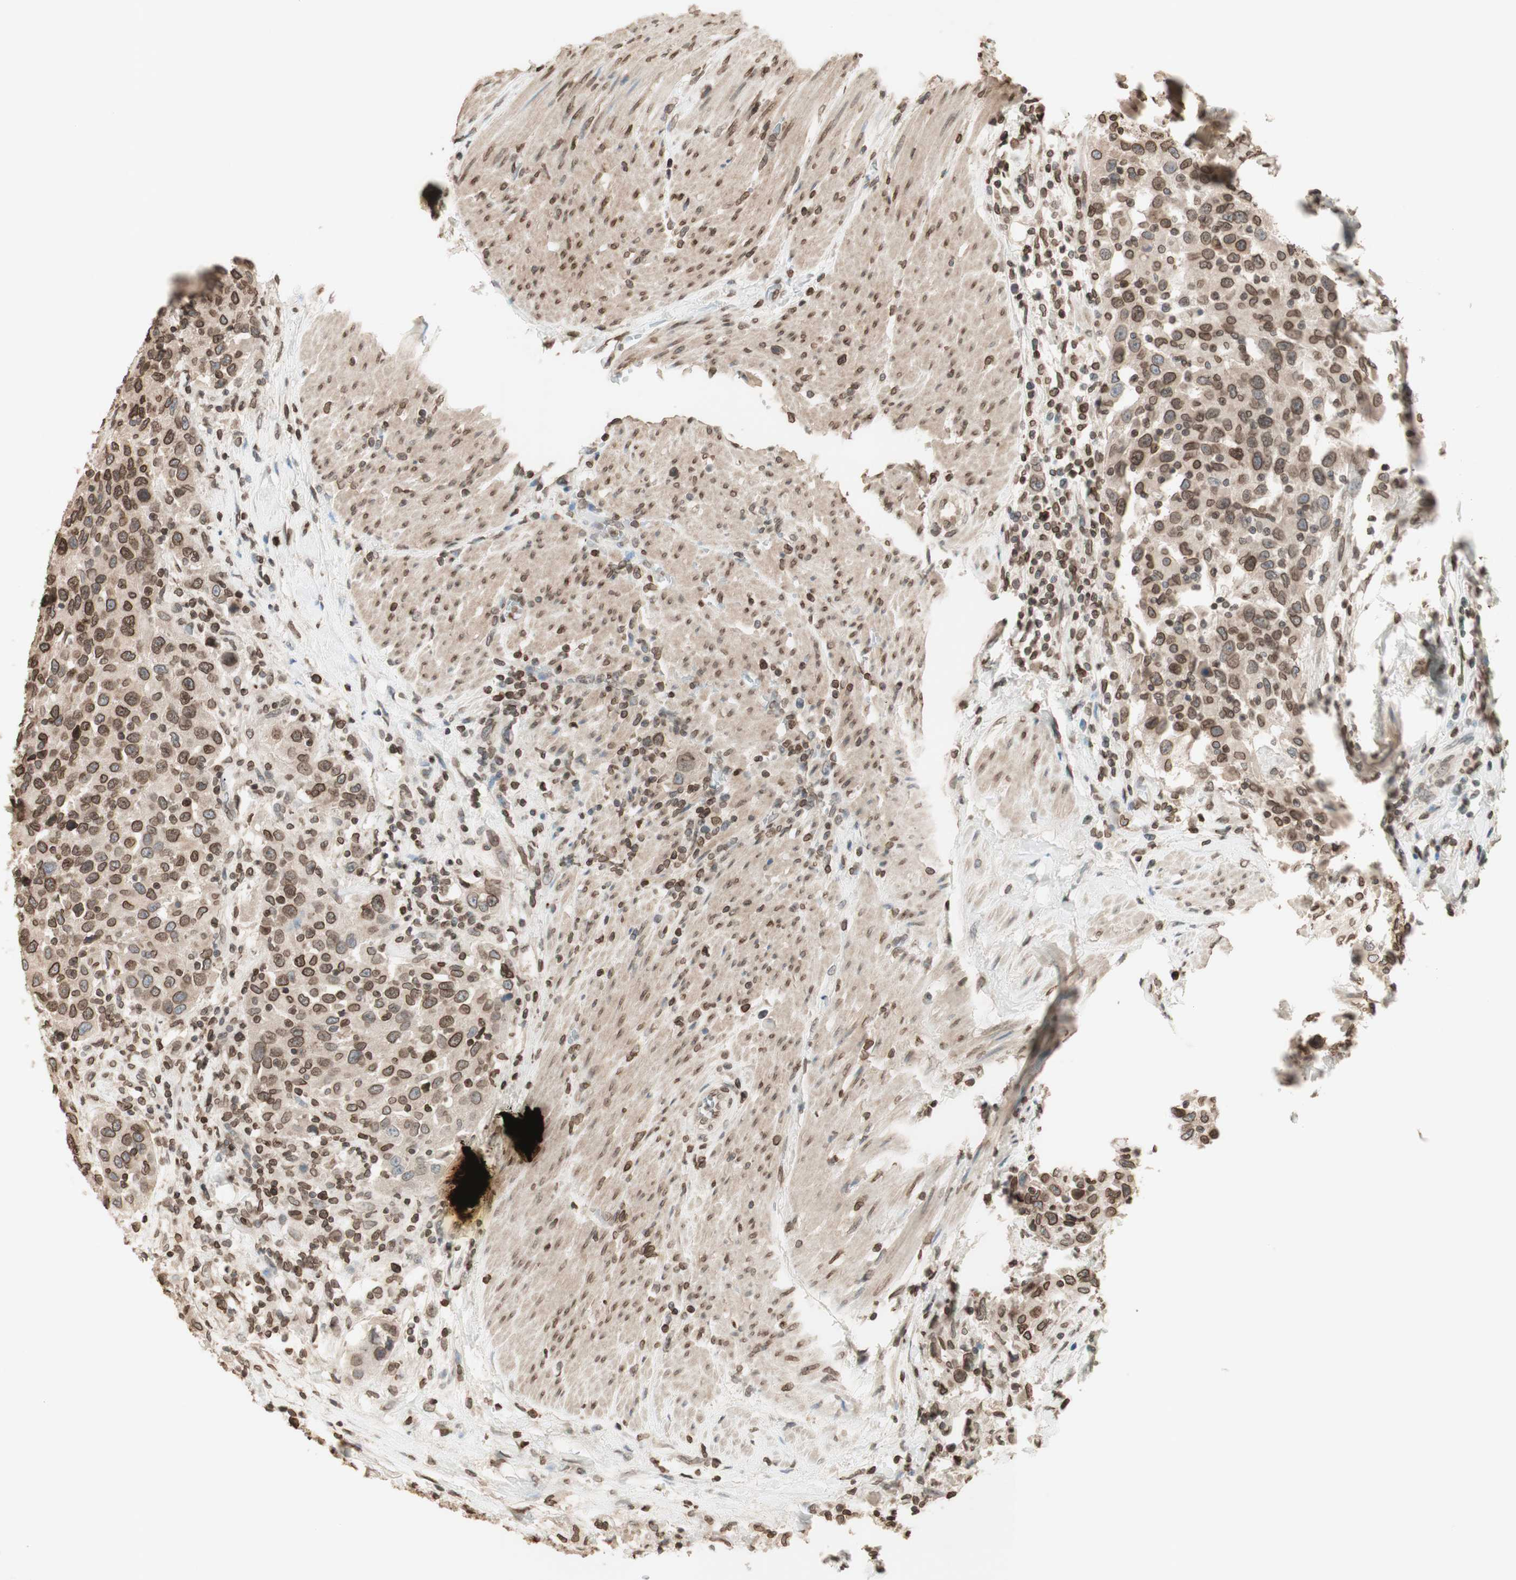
{"staining": {"intensity": "moderate", "quantity": ">75%", "location": "cytoplasmic/membranous,nuclear"}, "tissue": "urothelial cancer", "cell_type": "Tumor cells", "image_type": "cancer", "snomed": [{"axis": "morphology", "description": "Urothelial carcinoma, High grade"}, {"axis": "topography", "description": "Urinary bladder"}], "caption": "DAB (3,3'-diaminobenzidine) immunohistochemical staining of high-grade urothelial carcinoma reveals moderate cytoplasmic/membranous and nuclear protein expression in about >75% of tumor cells. (brown staining indicates protein expression, while blue staining denotes nuclei).", "gene": "TMPO", "patient": {"sex": "female", "age": 80}}